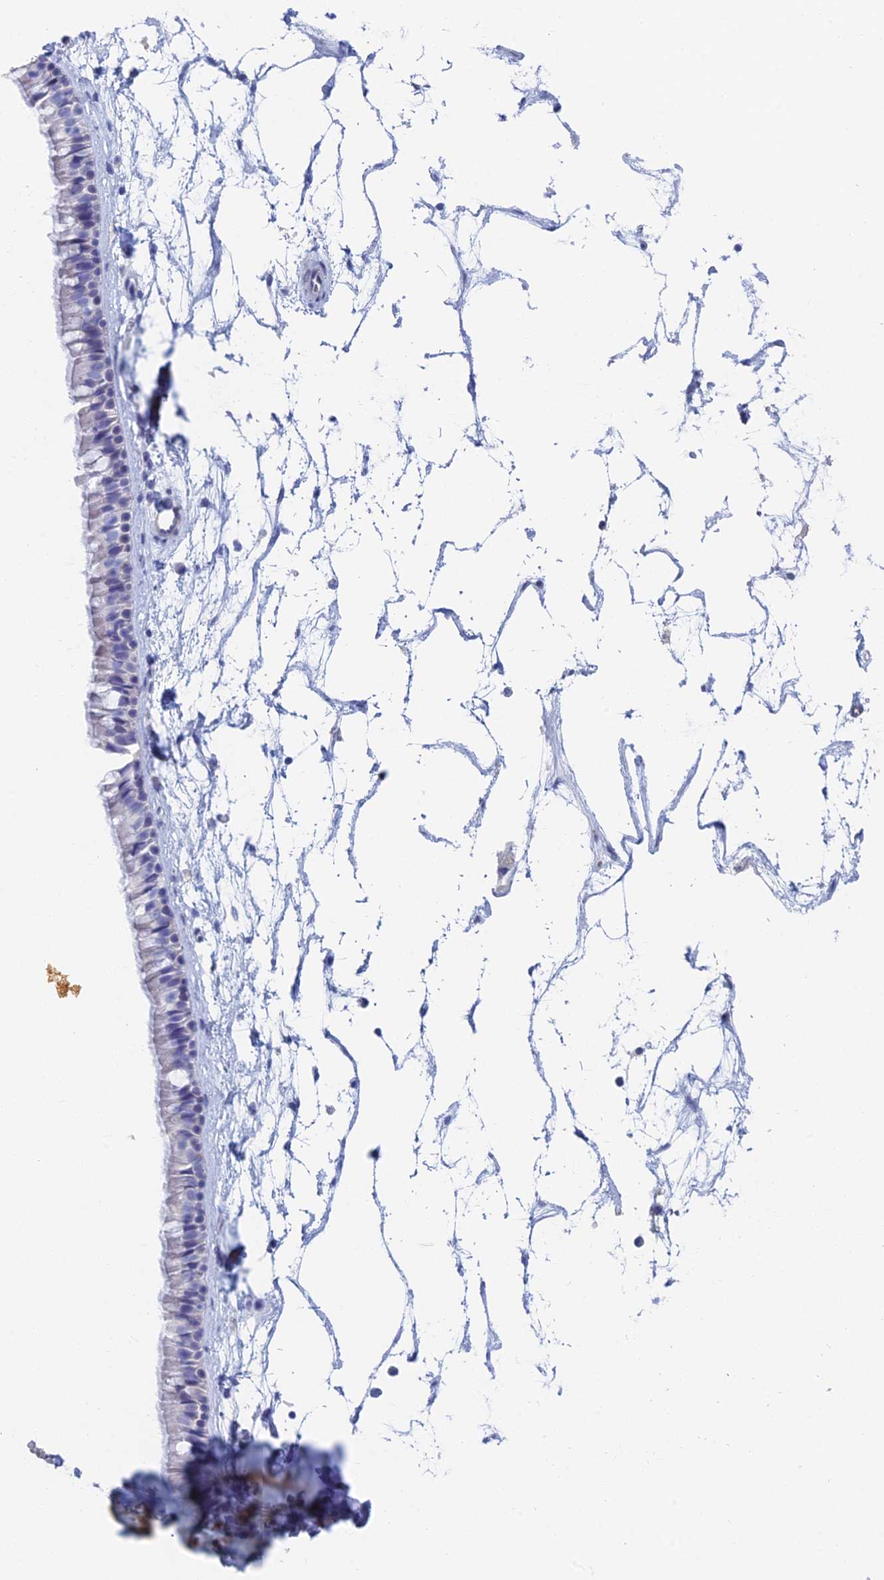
{"staining": {"intensity": "negative", "quantity": "none", "location": "none"}, "tissue": "nasopharynx", "cell_type": "Respiratory epithelial cells", "image_type": "normal", "snomed": [{"axis": "morphology", "description": "Normal tissue, NOS"}, {"axis": "topography", "description": "Nasopharynx"}], "caption": "Unremarkable nasopharynx was stained to show a protein in brown. There is no significant positivity in respiratory epithelial cells. (DAB (3,3'-diaminobenzidine) immunohistochemistry, high magnification).", "gene": "KCNK18", "patient": {"sex": "male", "age": 64}}